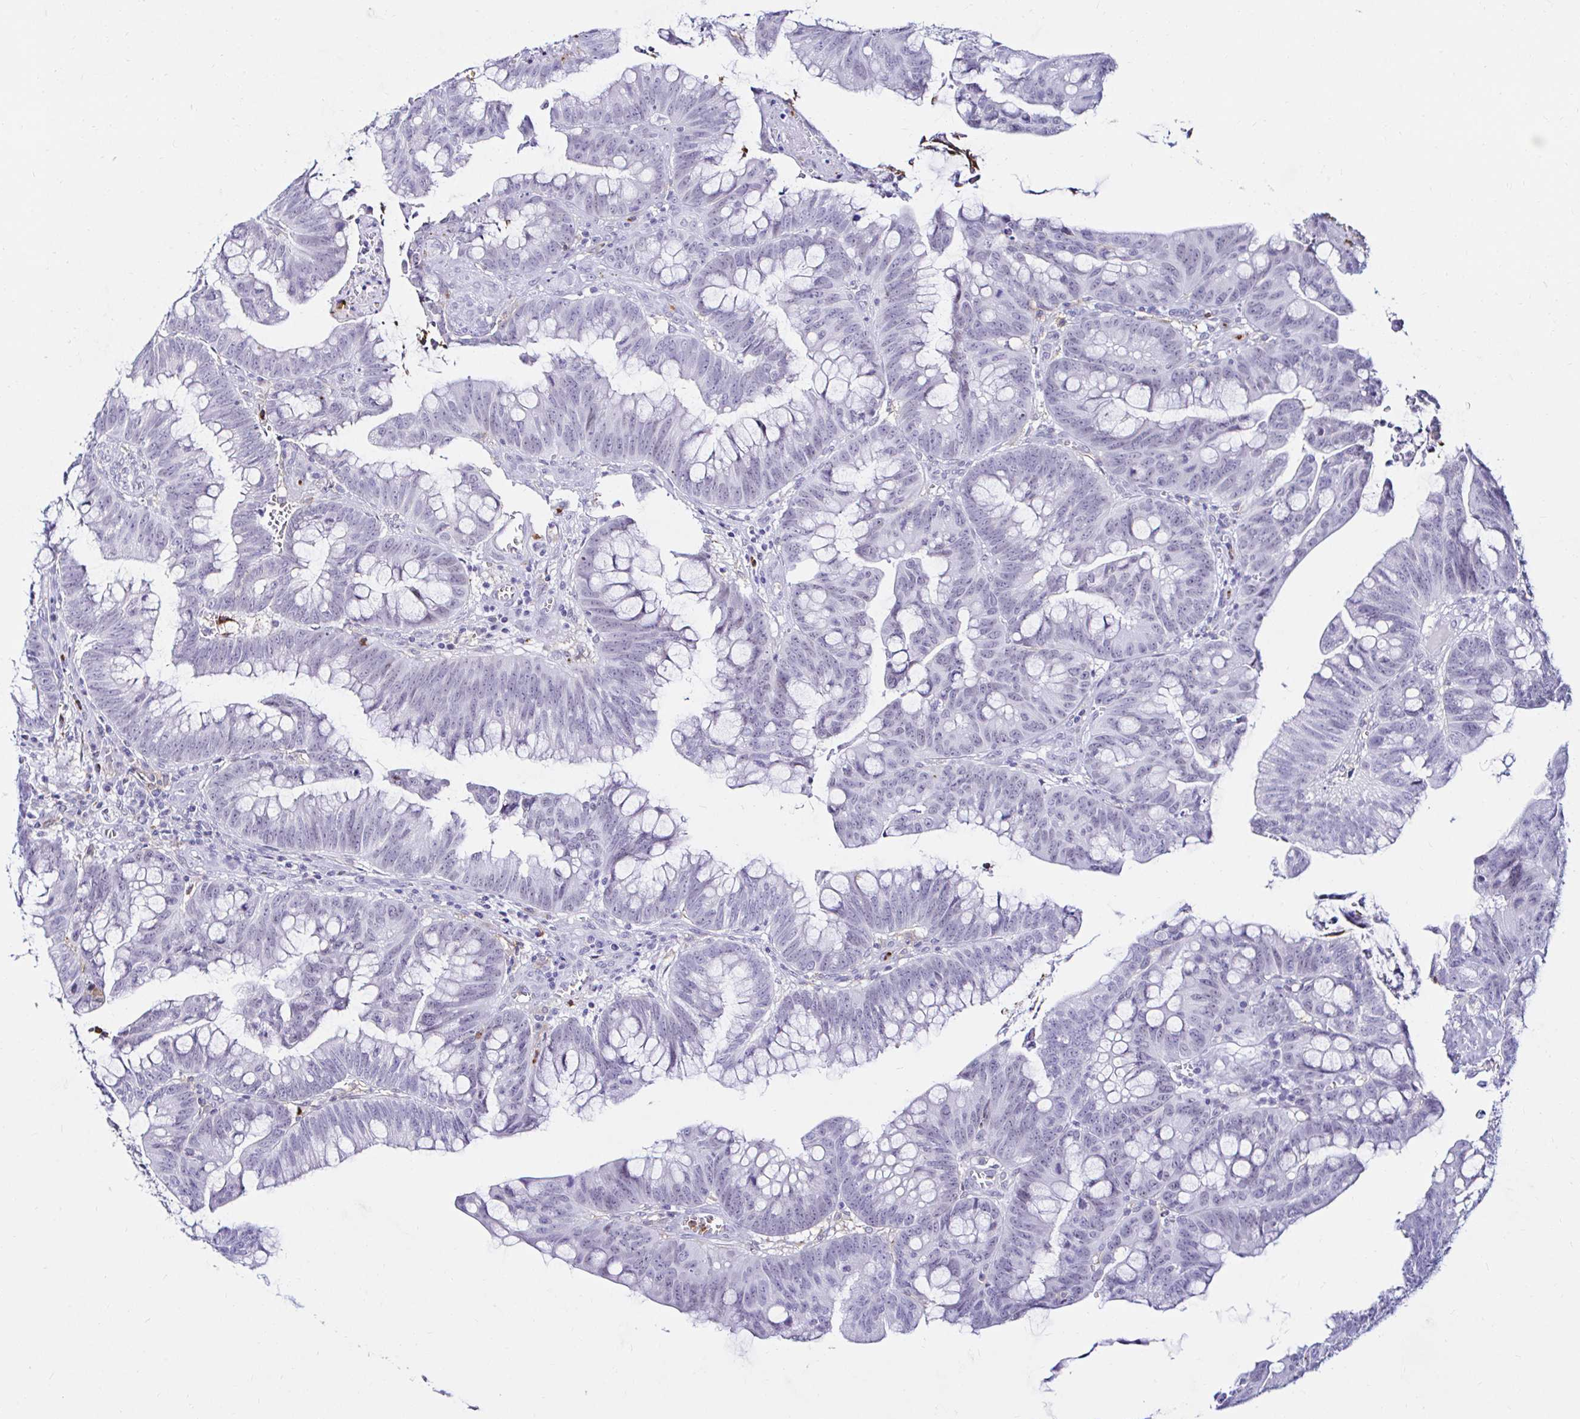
{"staining": {"intensity": "negative", "quantity": "none", "location": "none"}, "tissue": "colorectal cancer", "cell_type": "Tumor cells", "image_type": "cancer", "snomed": [{"axis": "morphology", "description": "Adenocarcinoma, NOS"}, {"axis": "topography", "description": "Colon"}], "caption": "Adenocarcinoma (colorectal) was stained to show a protein in brown. There is no significant staining in tumor cells.", "gene": "CYBB", "patient": {"sex": "male", "age": 62}}